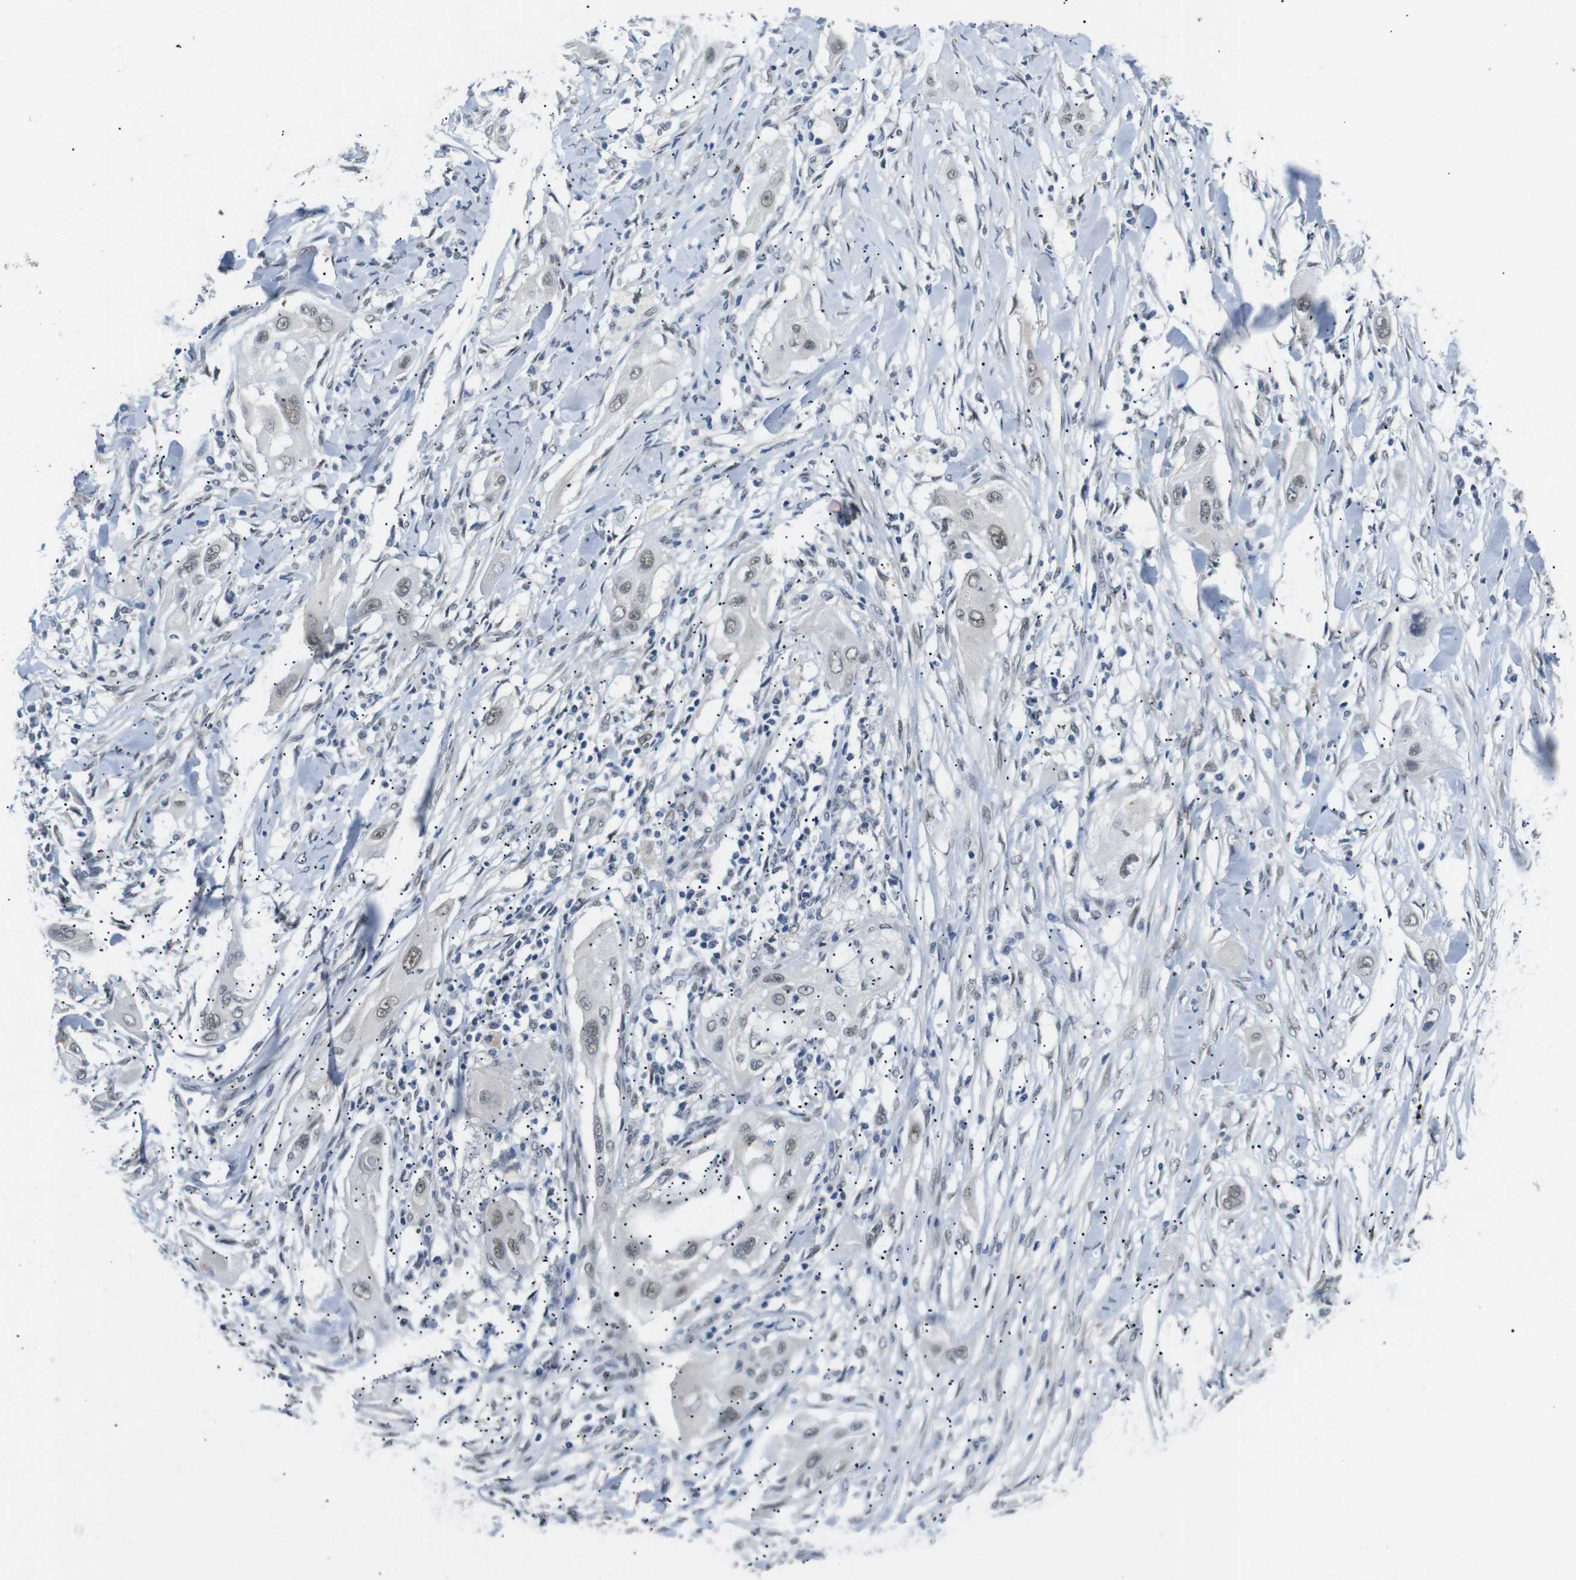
{"staining": {"intensity": "weak", "quantity": ">75%", "location": "nuclear"}, "tissue": "lung cancer", "cell_type": "Tumor cells", "image_type": "cancer", "snomed": [{"axis": "morphology", "description": "Squamous cell carcinoma, NOS"}, {"axis": "topography", "description": "Lung"}], "caption": "A brown stain highlights weak nuclear positivity of a protein in lung squamous cell carcinoma tumor cells.", "gene": "GPR158", "patient": {"sex": "female", "age": 47}}